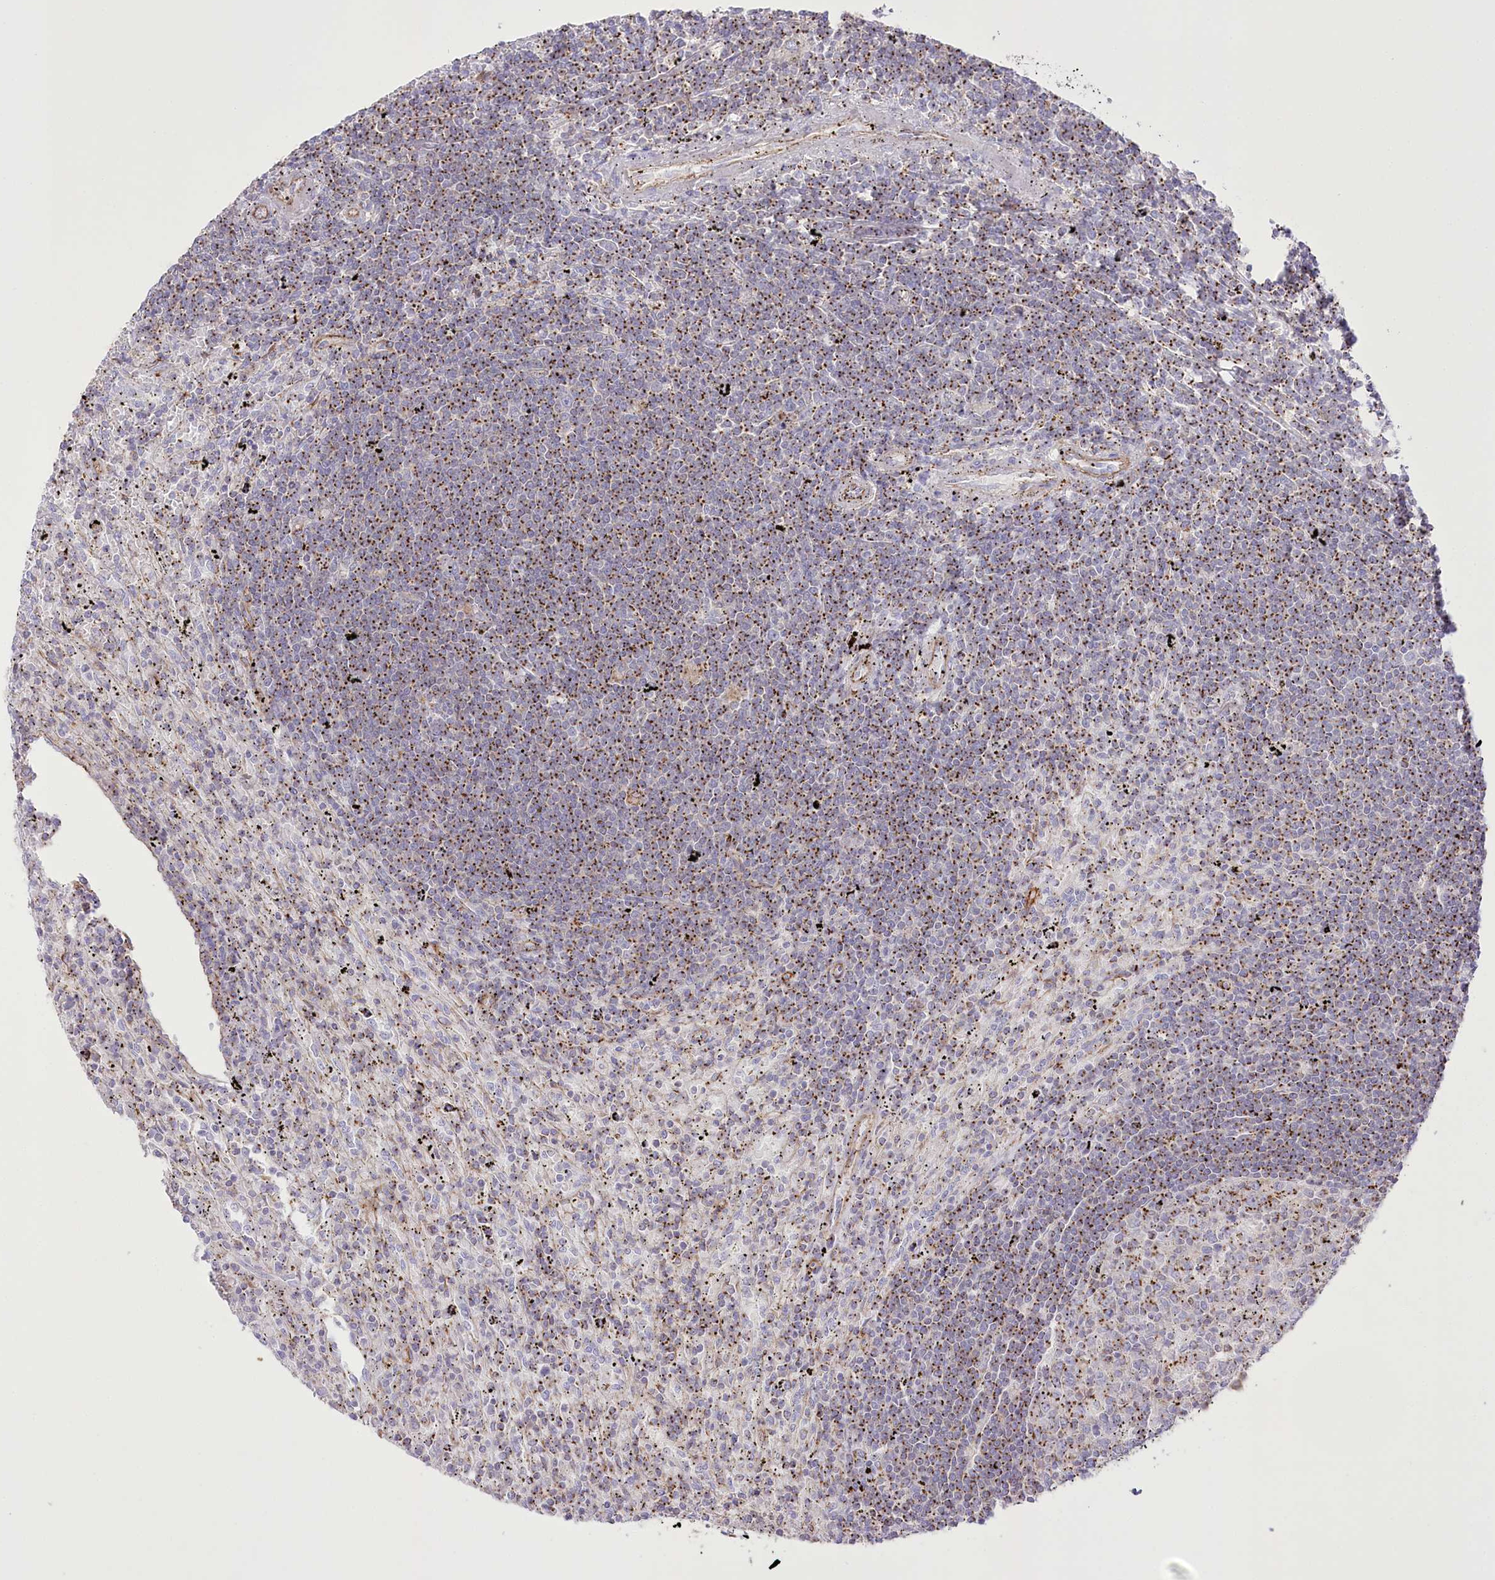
{"staining": {"intensity": "strong", "quantity": ">75%", "location": "cytoplasmic/membranous"}, "tissue": "lymphoma", "cell_type": "Tumor cells", "image_type": "cancer", "snomed": [{"axis": "morphology", "description": "Malignant lymphoma, non-Hodgkin's type, Low grade"}, {"axis": "topography", "description": "Spleen"}], "caption": "About >75% of tumor cells in human low-grade malignant lymphoma, non-Hodgkin's type display strong cytoplasmic/membranous protein staining as visualized by brown immunohistochemical staining.", "gene": "FAM216A", "patient": {"sex": "male", "age": 76}}